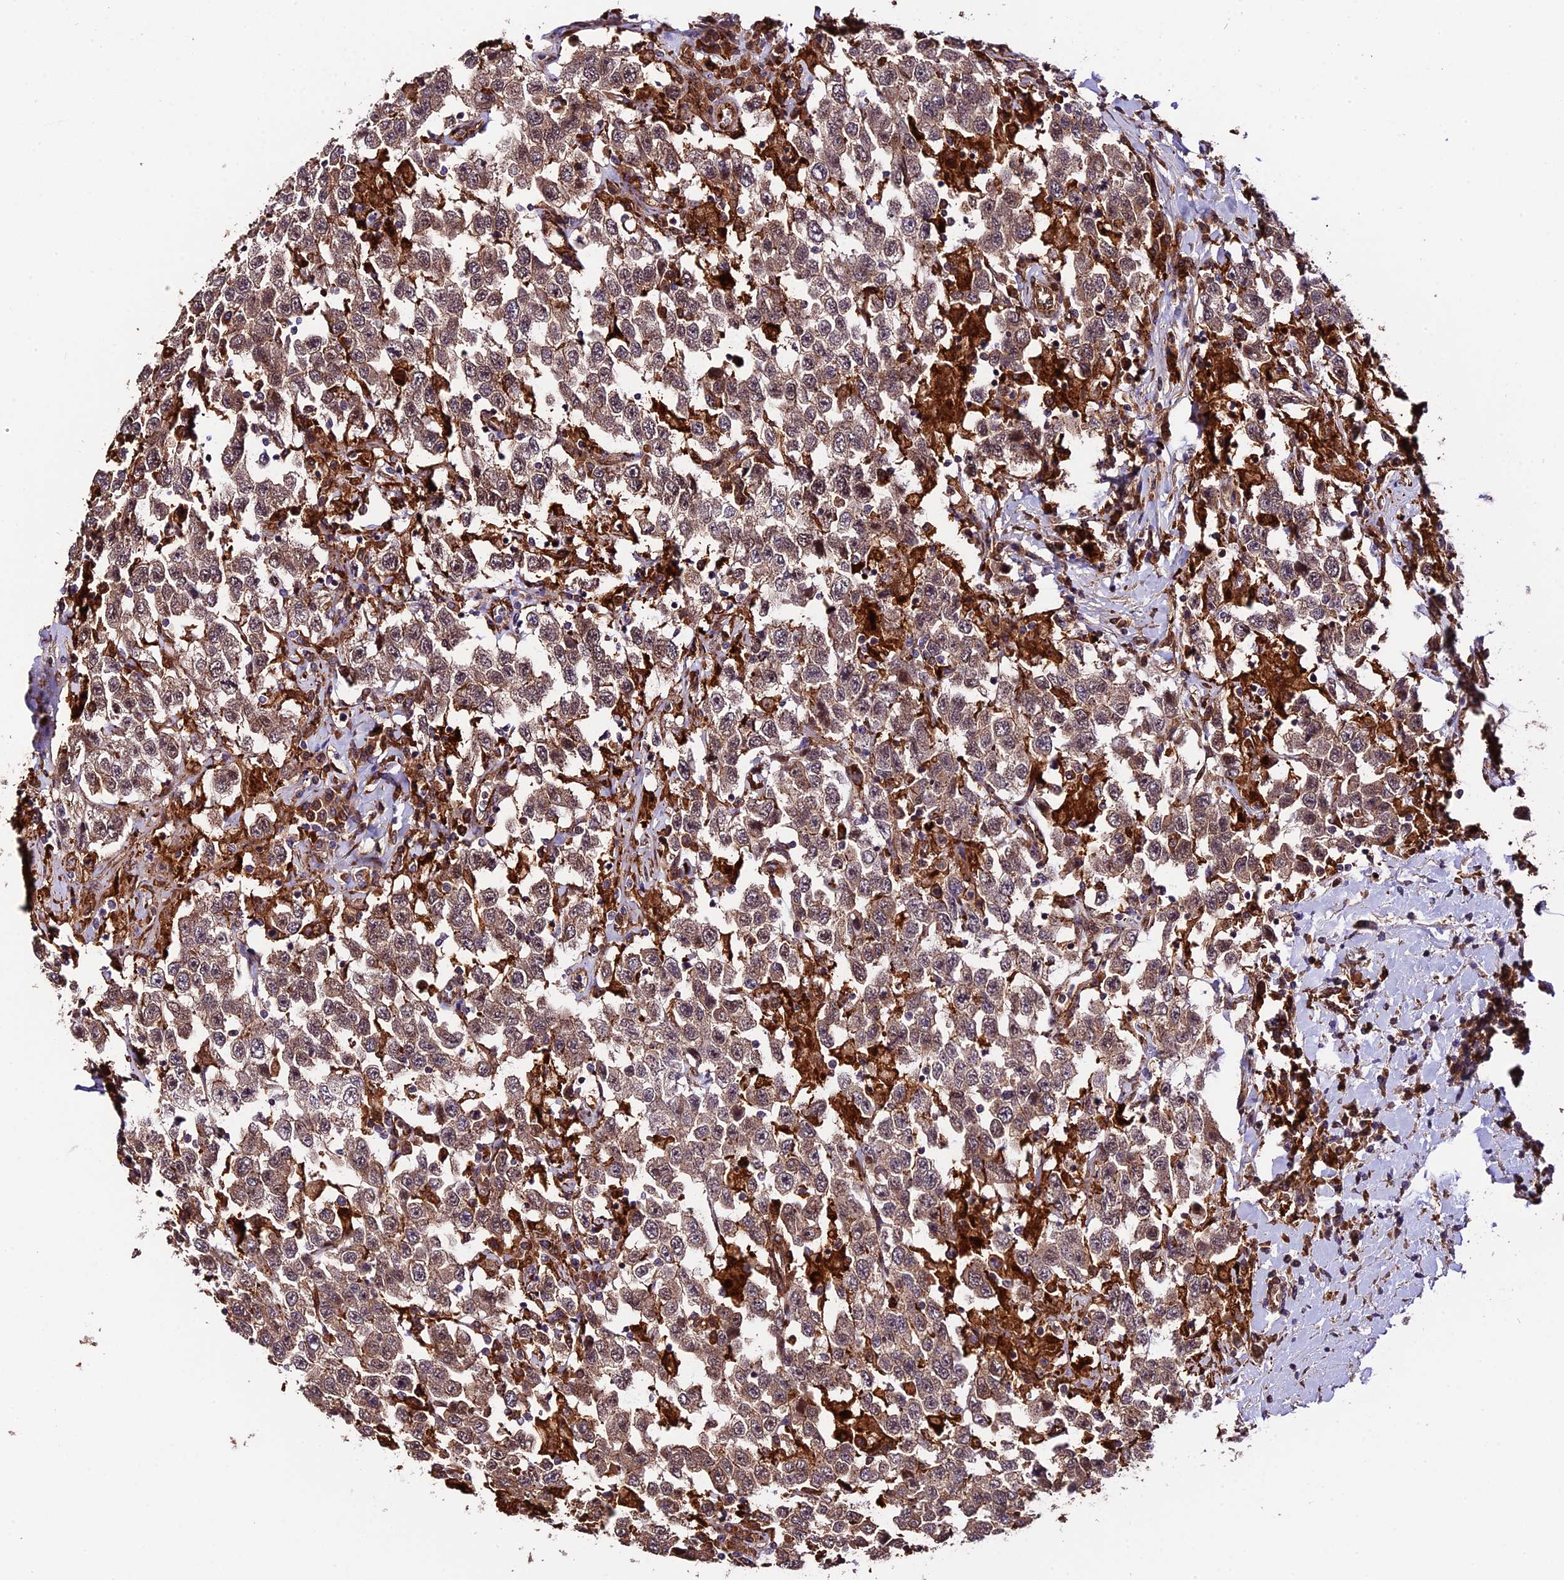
{"staining": {"intensity": "weak", "quantity": ">75%", "location": "cytoplasmic/membranous"}, "tissue": "testis cancer", "cell_type": "Tumor cells", "image_type": "cancer", "snomed": [{"axis": "morphology", "description": "Seminoma, NOS"}, {"axis": "topography", "description": "Testis"}], "caption": "Immunohistochemical staining of seminoma (testis) demonstrates low levels of weak cytoplasmic/membranous positivity in approximately >75% of tumor cells.", "gene": "HERPUD1", "patient": {"sex": "male", "age": 41}}